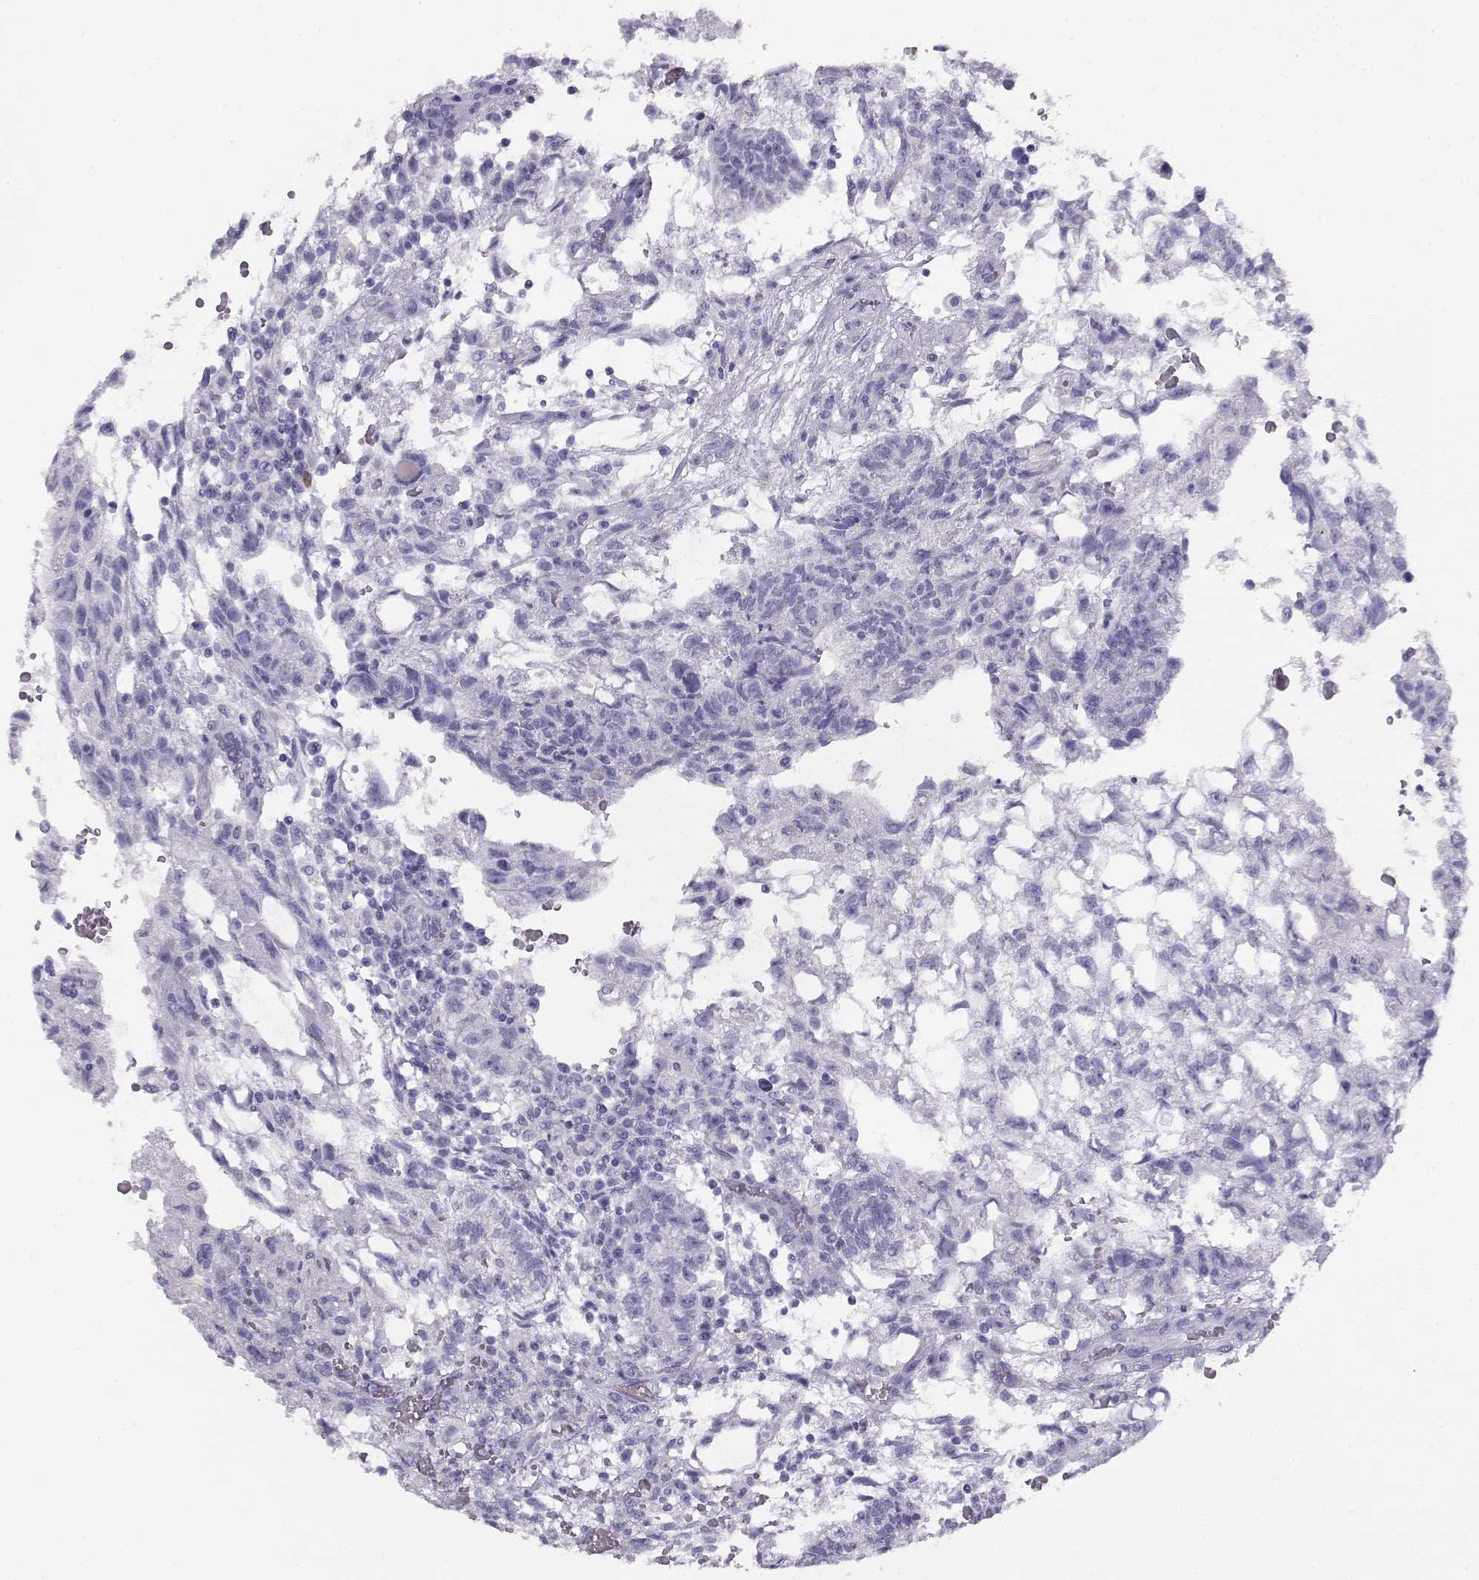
{"staining": {"intensity": "negative", "quantity": "none", "location": "none"}, "tissue": "testis cancer", "cell_type": "Tumor cells", "image_type": "cancer", "snomed": [{"axis": "morphology", "description": "Carcinoma, Embryonal, NOS"}, {"axis": "topography", "description": "Testis"}], "caption": "Image shows no protein staining in tumor cells of embryonal carcinoma (testis) tissue.", "gene": "CRX", "patient": {"sex": "male", "age": 32}}